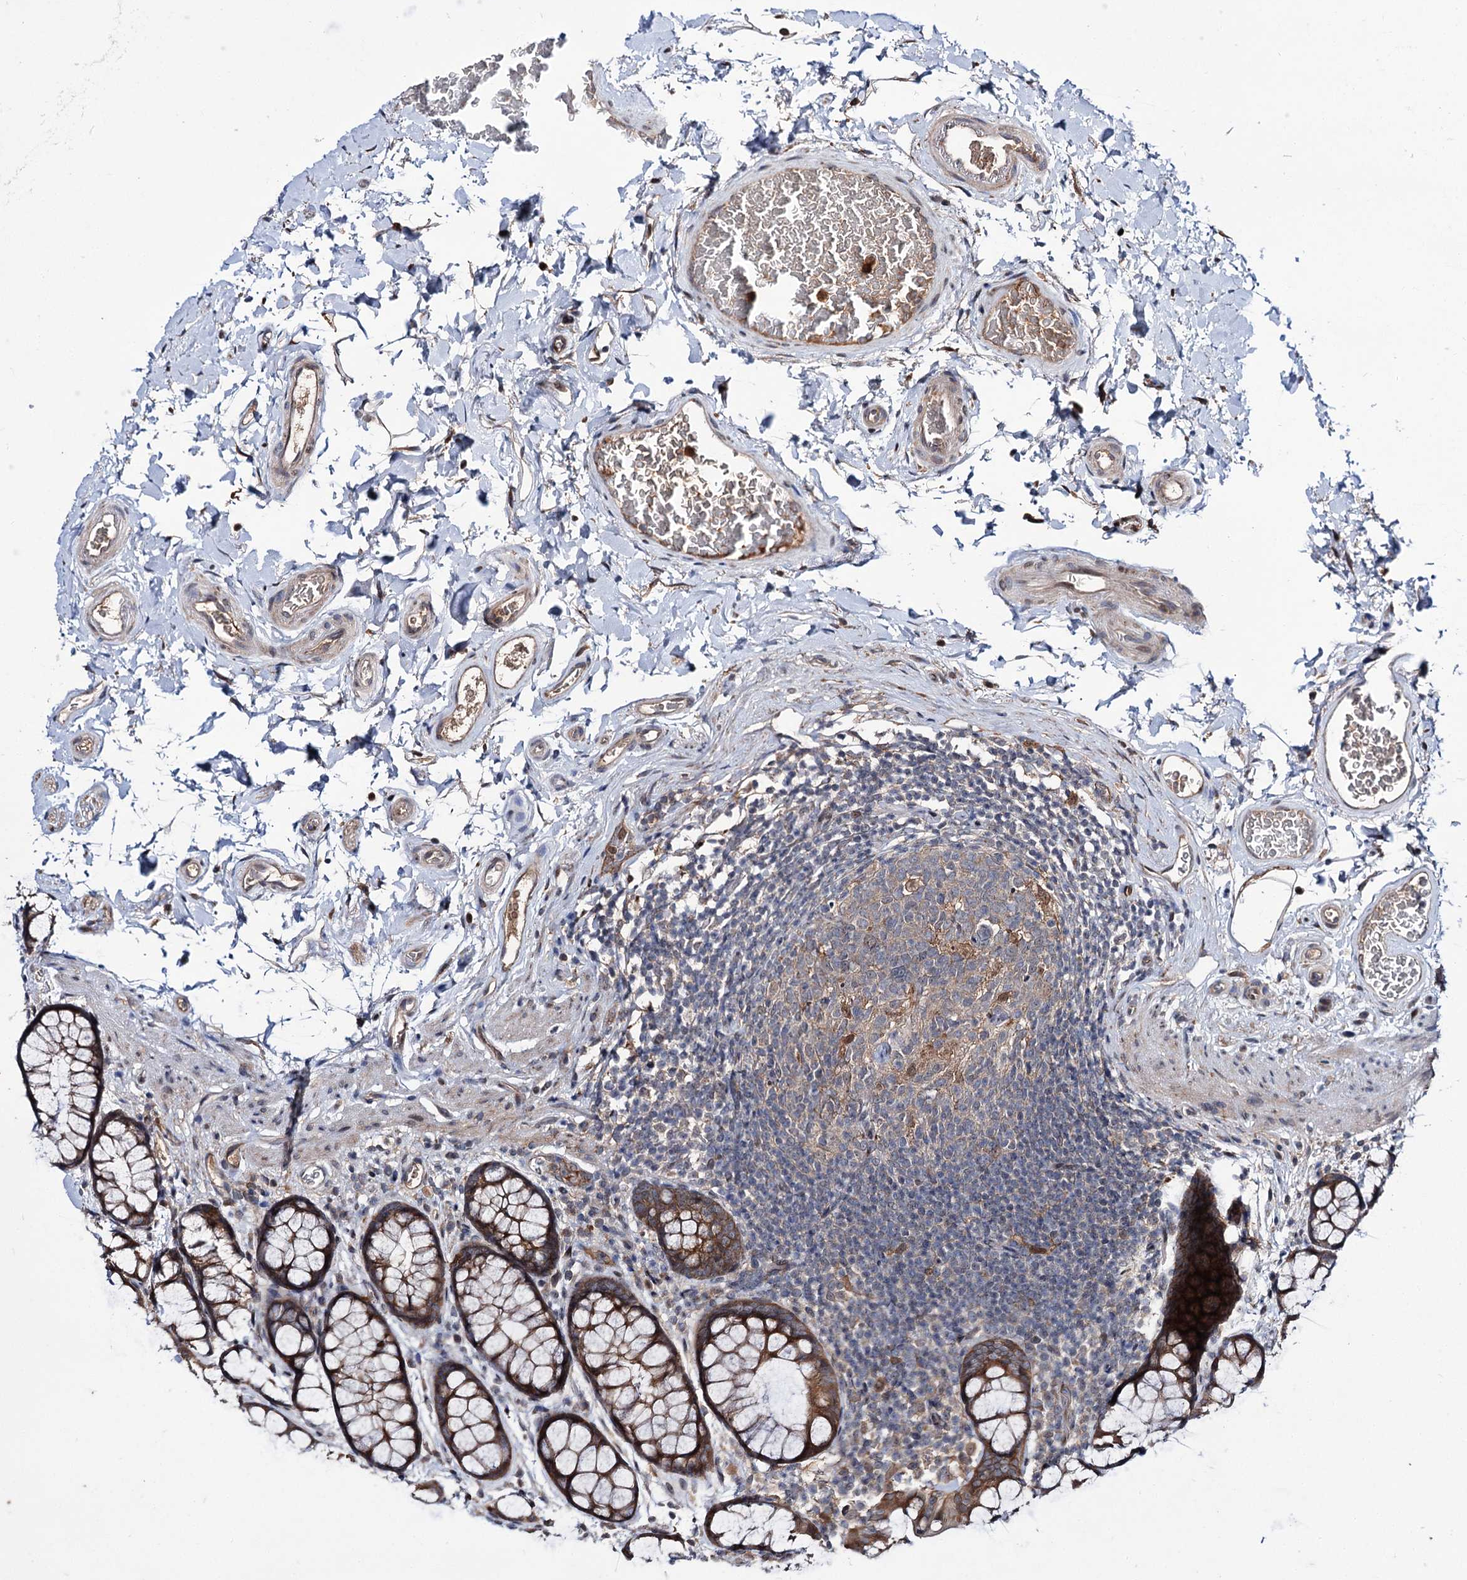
{"staining": {"intensity": "moderate", "quantity": ">75%", "location": "cytoplasmic/membranous"}, "tissue": "colon", "cell_type": "Endothelial cells", "image_type": "normal", "snomed": [{"axis": "morphology", "description": "Normal tissue, NOS"}, {"axis": "topography", "description": "Colon"}], "caption": "About >75% of endothelial cells in normal colon exhibit moderate cytoplasmic/membranous protein expression as visualized by brown immunohistochemical staining.", "gene": "PTPN3", "patient": {"sex": "female", "age": 82}}